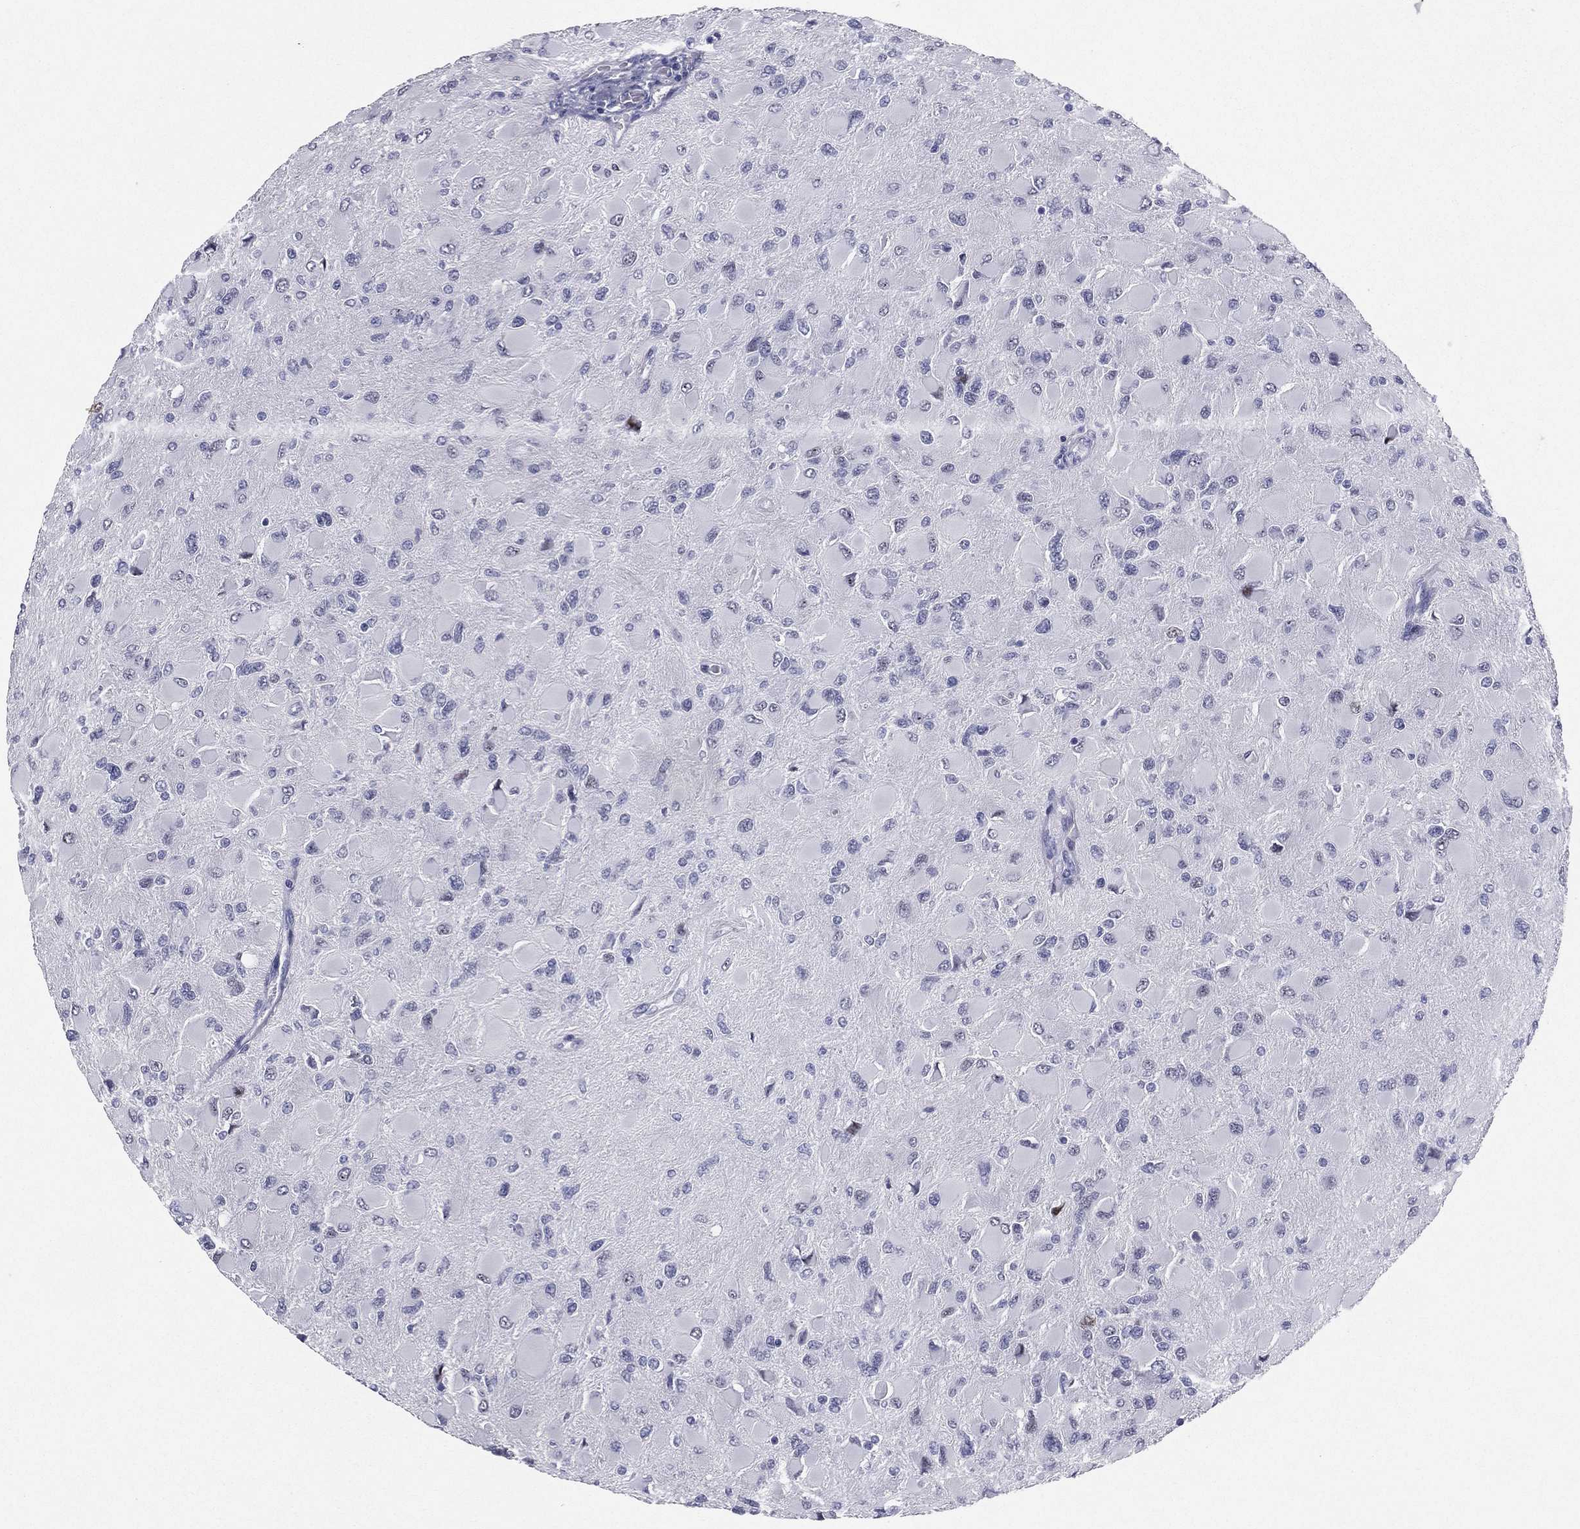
{"staining": {"intensity": "negative", "quantity": "none", "location": "none"}, "tissue": "glioma", "cell_type": "Tumor cells", "image_type": "cancer", "snomed": [{"axis": "morphology", "description": "Glioma, malignant, High grade"}, {"axis": "topography", "description": "Cerebral cortex"}], "caption": "Tumor cells show no significant protein positivity in high-grade glioma (malignant).", "gene": "HLA-DOA", "patient": {"sex": "female", "age": 36}}